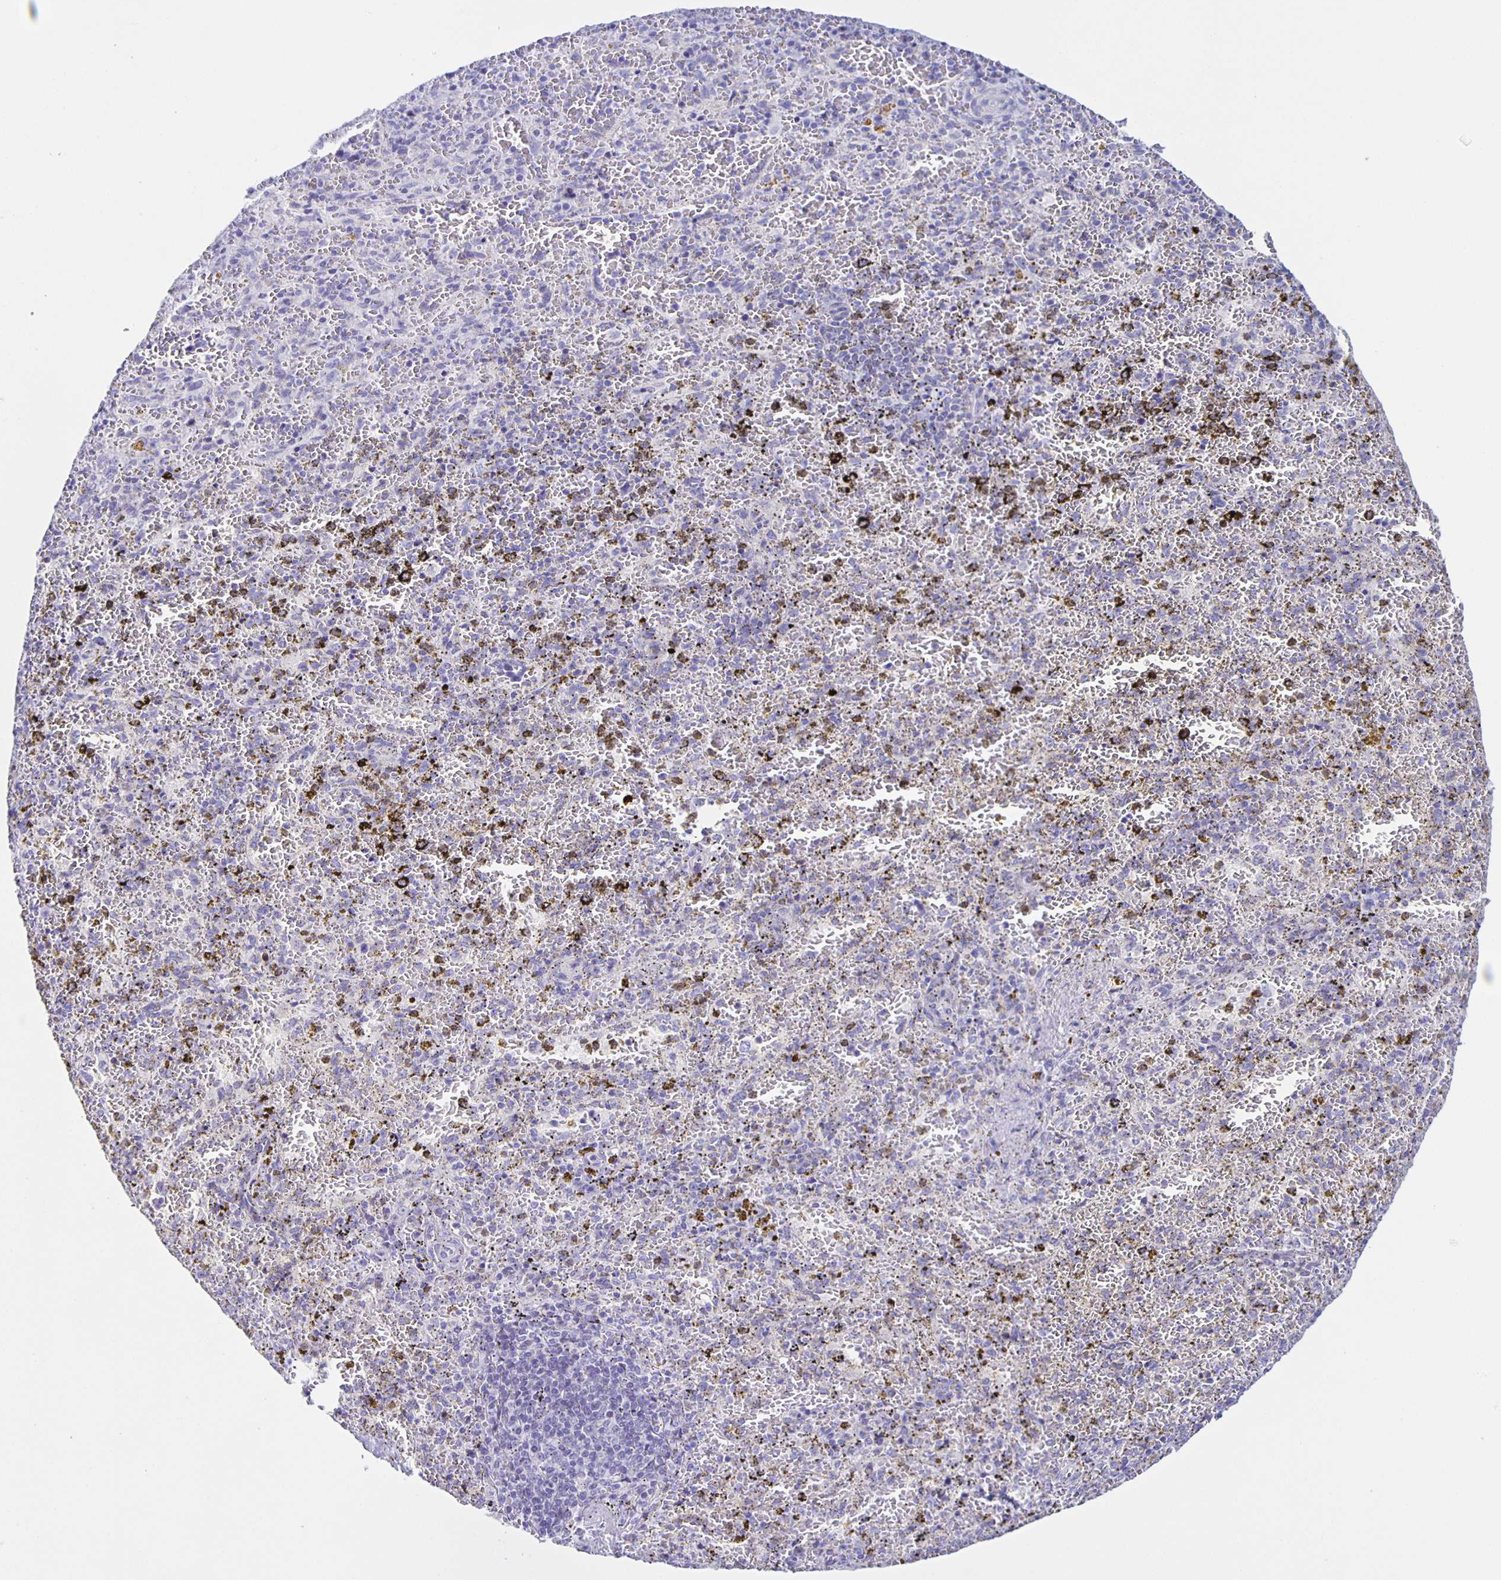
{"staining": {"intensity": "negative", "quantity": "none", "location": "none"}, "tissue": "spleen", "cell_type": "Cells in red pulp", "image_type": "normal", "snomed": [{"axis": "morphology", "description": "Normal tissue, NOS"}, {"axis": "topography", "description": "Spleen"}], "caption": "Immunohistochemistry histopathology image of normal spleen: human spleen stained with DAB demonstrates no significant protein positivity in cells in red pulp.", "gene": "AQP6", "patient": {"sex": "female", "age": 50}}